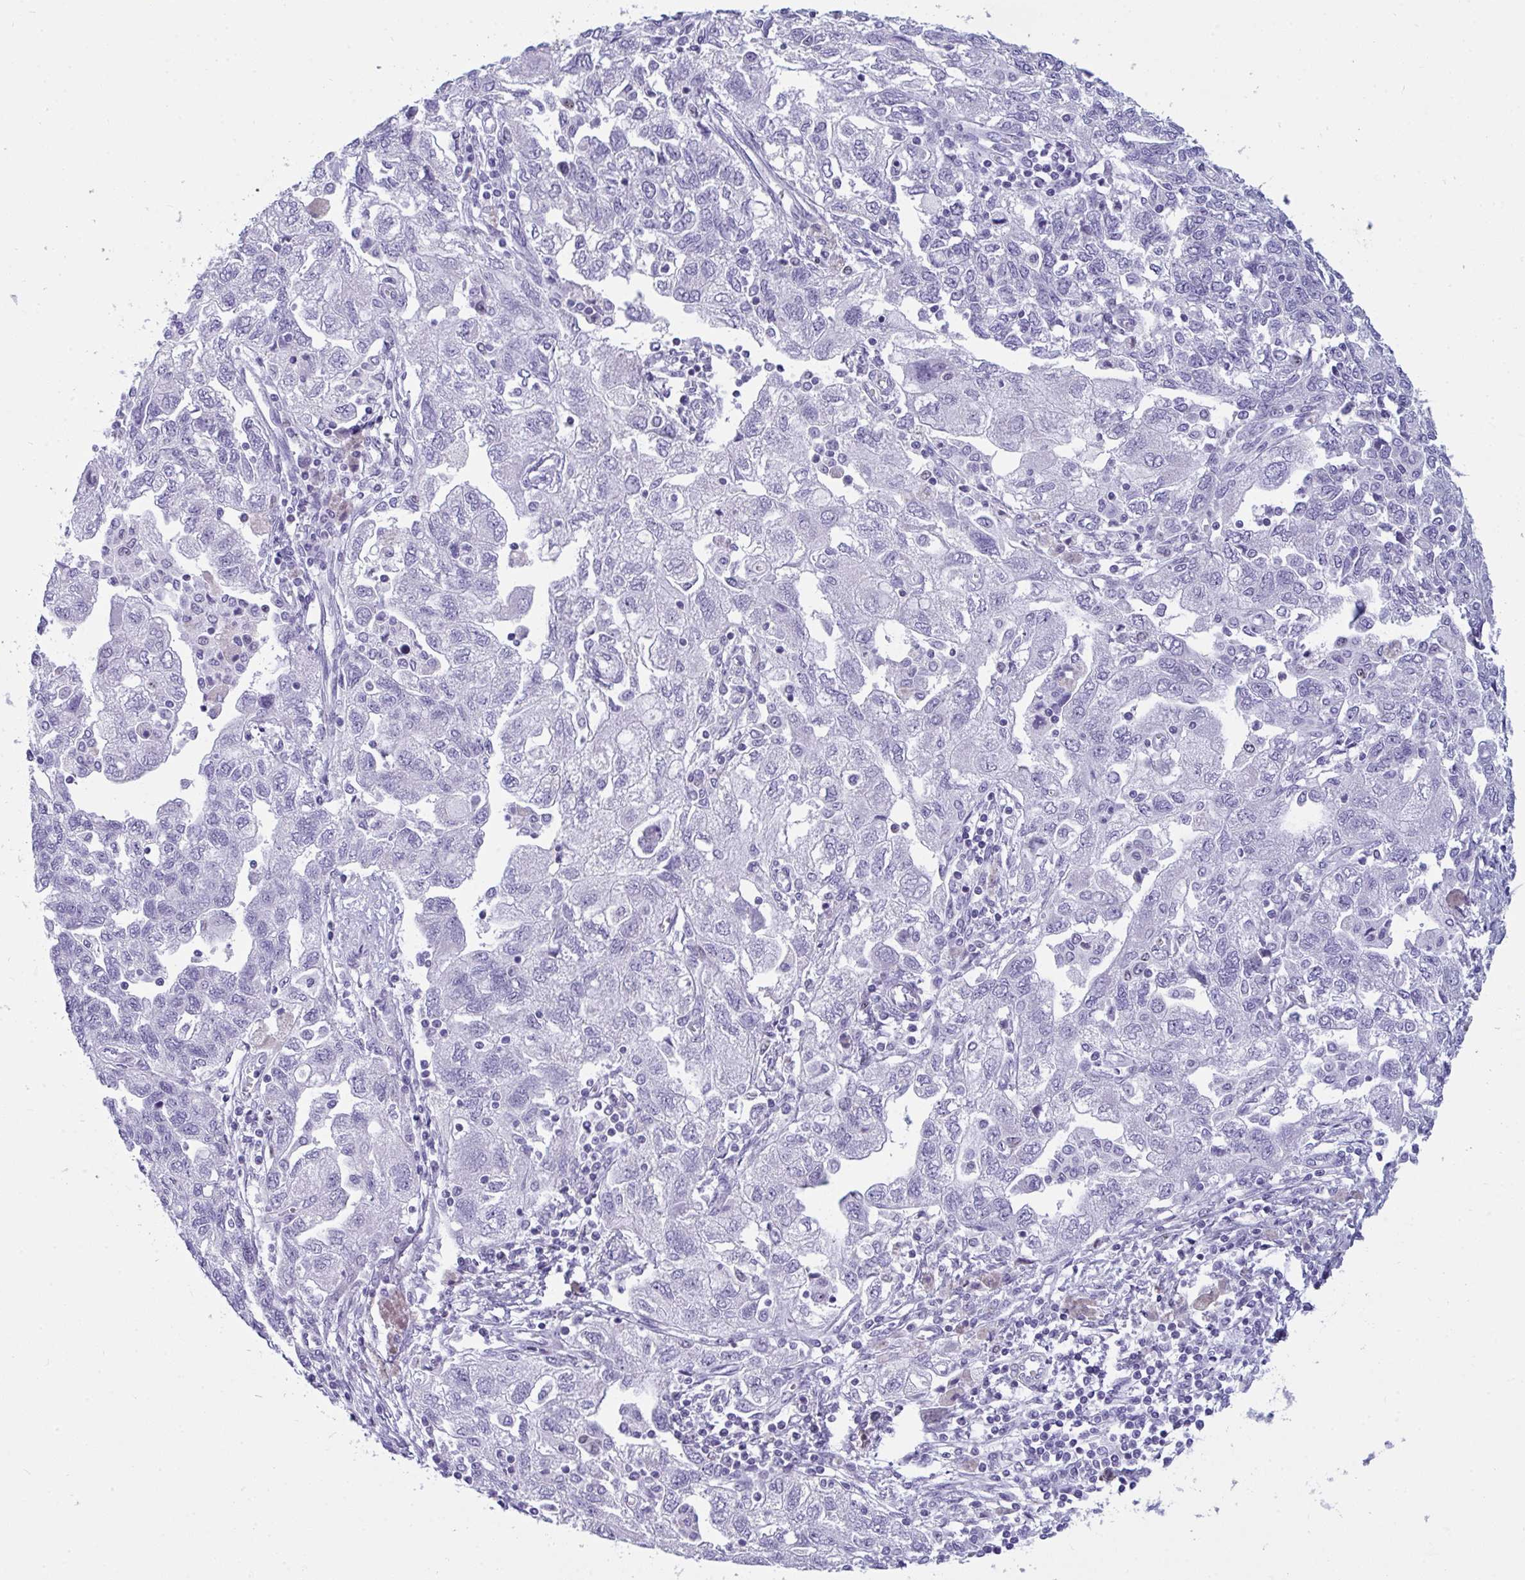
{"staining": {"intensity": "negative", "quantity": "none", "location": "none"}, "tissue": "ovarian cancer", "cell_type": "Tumor cells", "image_type": "cancer", "snomed": [{"axis": "morphology", "description": "Carcinoma, NOS"}, {"axis": "morphology", "description": "Cystadenocarcinoma, serous, NOS"}, {"axis": "topography", "description": "Ovary"}], "caption": "The histopathology image demonstrates no staining of tumor cells in ovarian cancer.", "gene": "SUZ12", "patient": {"sex": "female", "age": 69}}